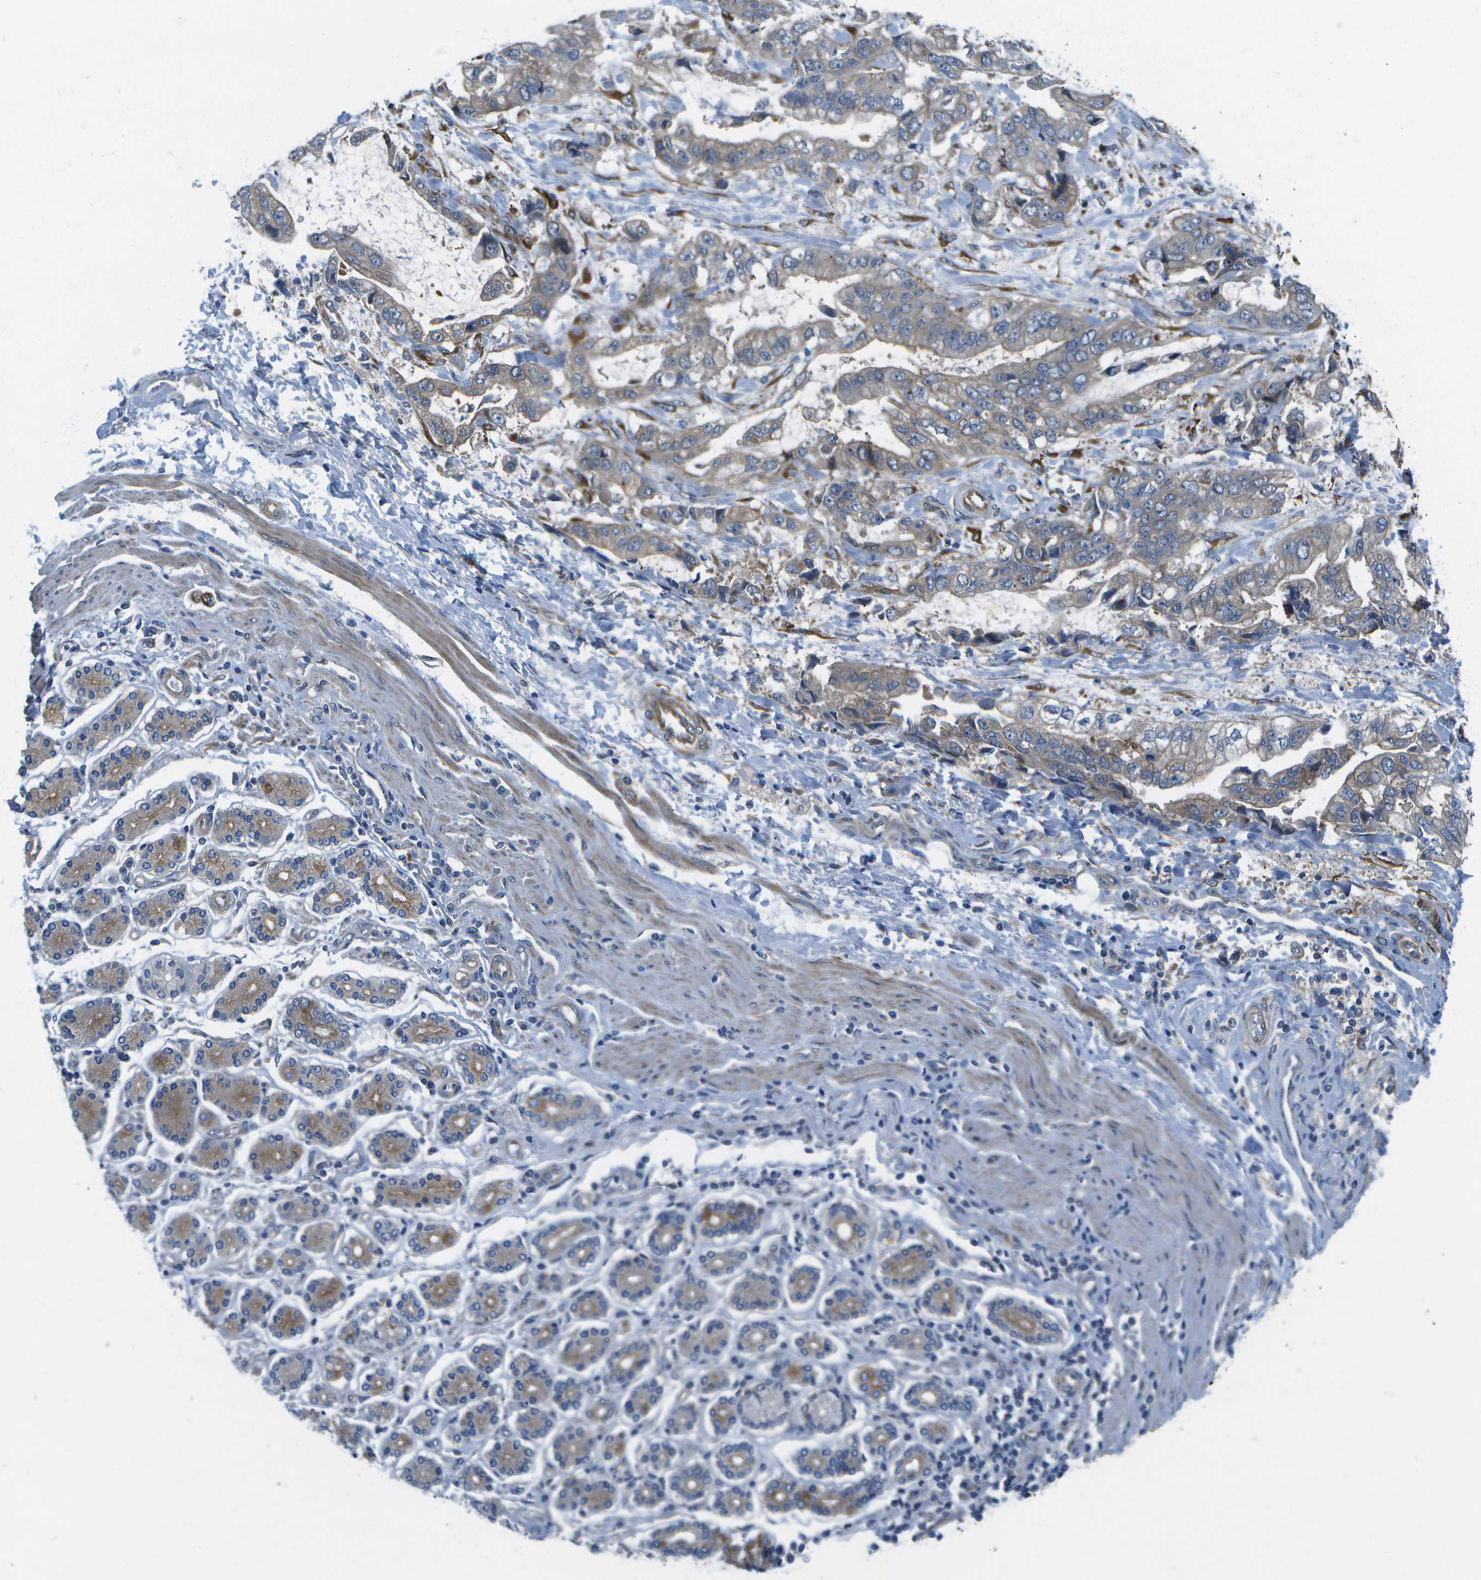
{"staining": {"intensity": "moderate", "quantity": ">75%", "location": "cytoplasmic/membranous"}, "tissue": "stomach cancer", "cell_type": "Tumor cells", "image_type": "cancer", "snomed": [{"axis": "morphology", "description": "Normal tissue, NOS"}, {"axis": "morphology", "description": "Adenocarcinoma, NOS"}, {"axis": "topography", "description": "Stomach"}], "caption": "Stomach cancer (adenocarcinoma) stained with immunohistochemistry displays moderate cytoplasmic/membranous staining in about >75% of tumor cells. (Stains: DAB in brown, nuclei in blue, Microscopy: brightfield microscopy at high magnification).", "gene": "P3H1", "patient": {"sex": "male", "age": 62}}